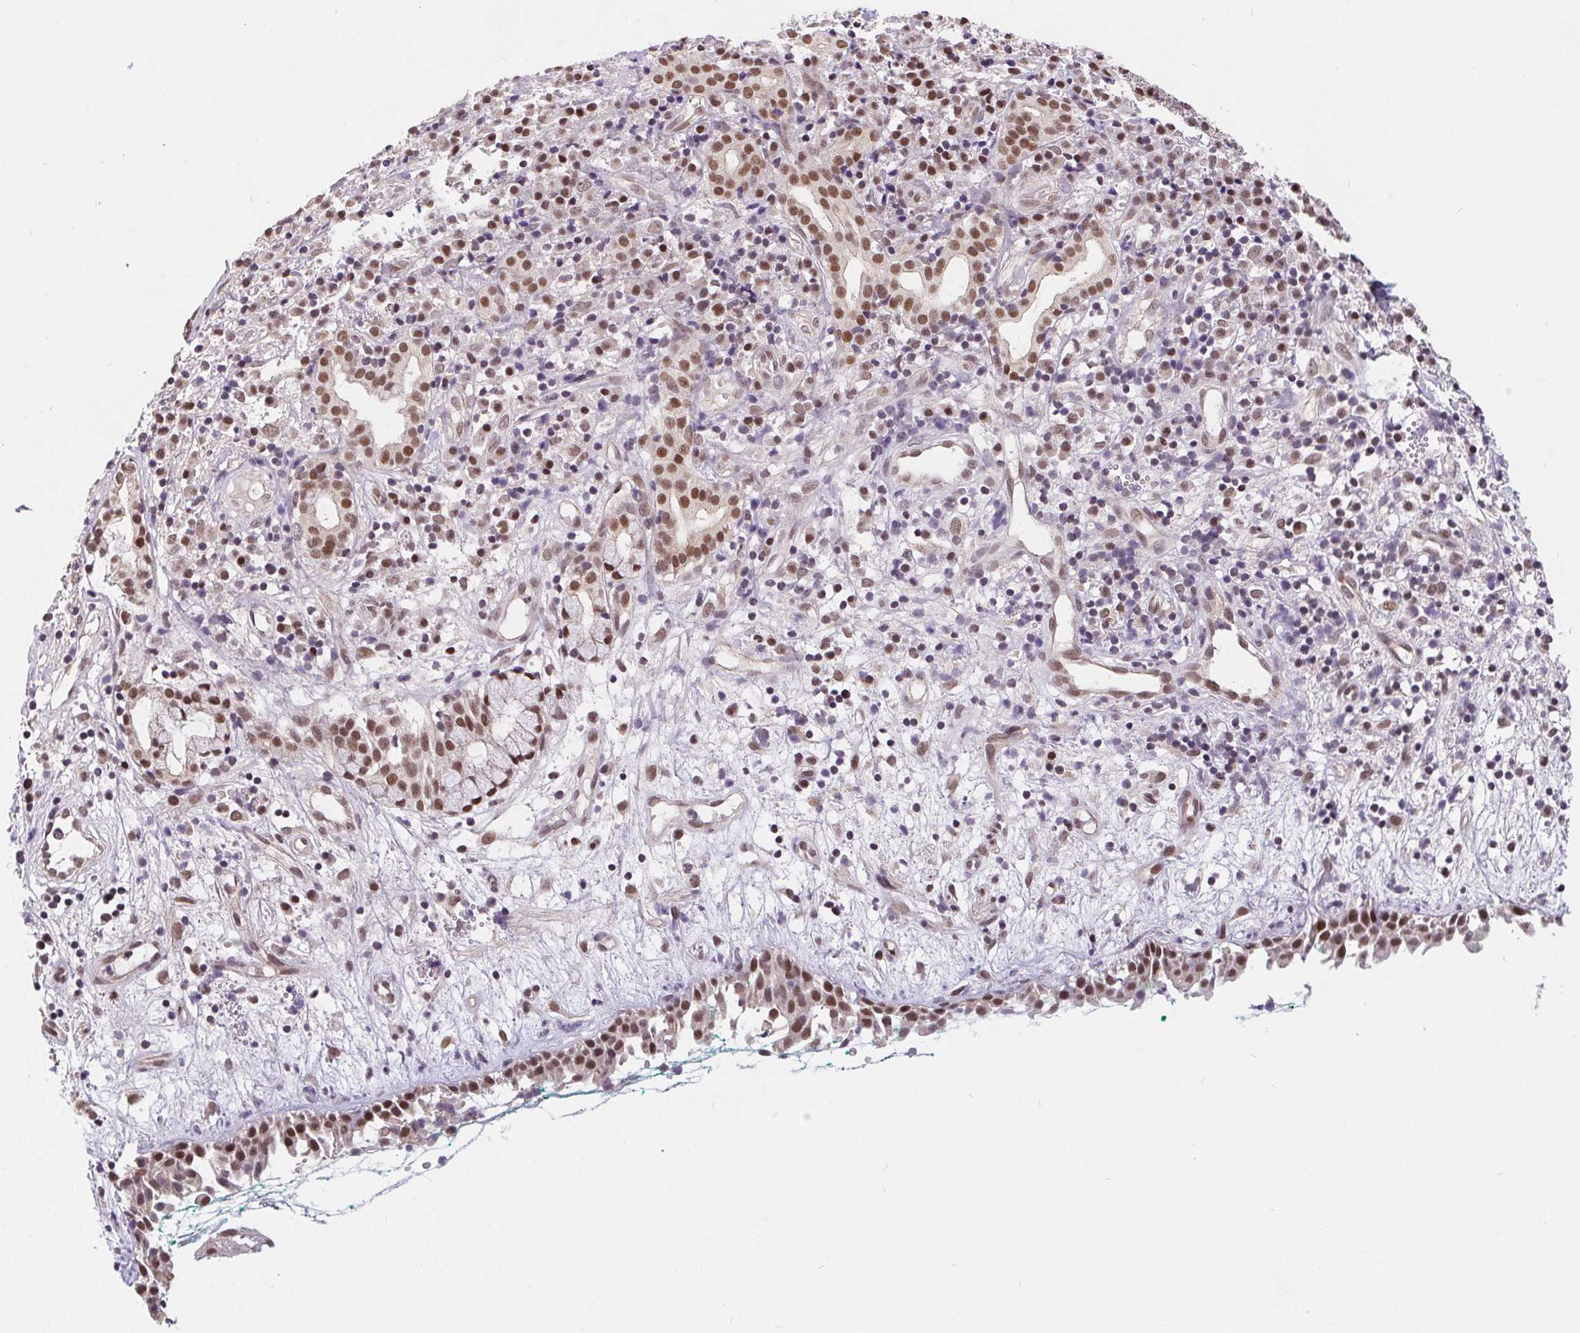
{"staining": {"intensity": "moderate", "quantity": ">75%", "location": "nuclear"}, "tissue": "nasopharynx", "cell_type": "Respiratory epithelial cells", "image_type": "normal", "snomed": [{"axis": "morphology", "description": "Normal tissue, NOS"}, {"axis": "morphology", "description": "Basal cell carcinoma"}, {"axis": "topography", "description": "Cartilage tissue"}, {"axis": "topography", "description": "Nasopharynx"}, {"axis": "topography", "description": "Oral tissue"}], "caption": "This photomicrograph displays benign nasopharynx stained with IHC to label a protein in brown. The nuclear of respiratory epithelial cells show moderate positivity for the protein. Nuclei are counter-stained blue.", "gene": "POU2F1", "patient": {"sex": "female", "age": 77}}